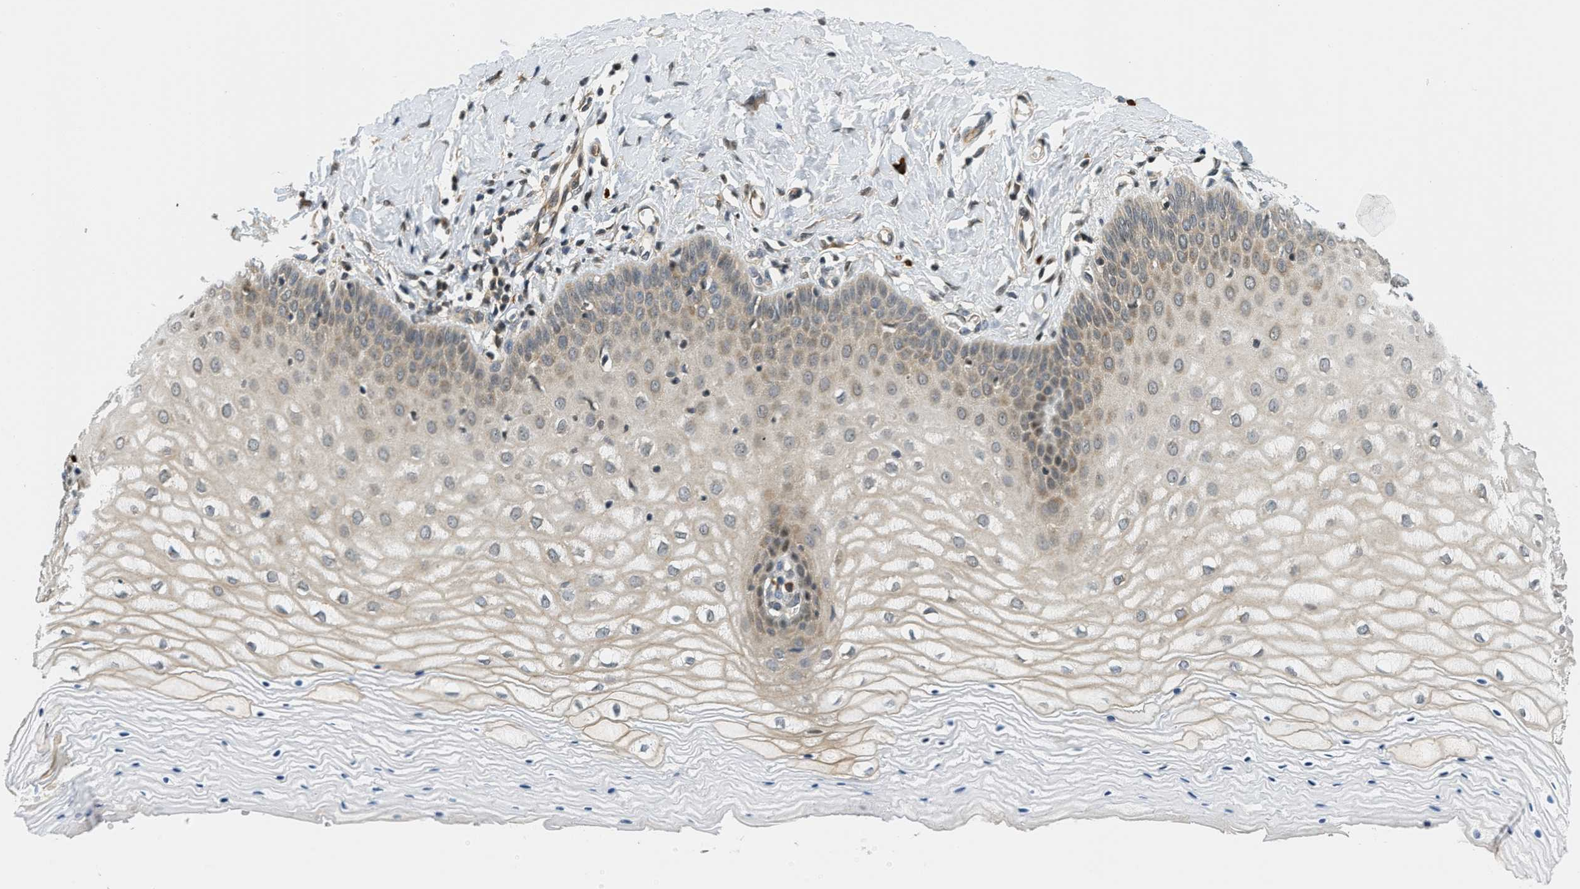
{"staining": {"intensity": "weak", "quantity": "25%-75%", "location": "cytoplasmic/membranous,nuclear"}, "tissue": "cervix", "cell_type": "Squamous epithelial cells", "image_type": "normal", "snomed": [{"axis": "morphology", "description": "Normal tissue, NOS"}, {"axis": "topography", "description": "Cervix"}], "caption": "DAB immunohistochemical staining of benign human cervix reveals weak cytoplasmic/membranous,nuclear protein positivity in about 25%-75% of squamous epithelial cells.", "gene": "KMT2A", "patient": {"sex": "female", "age": 55}}